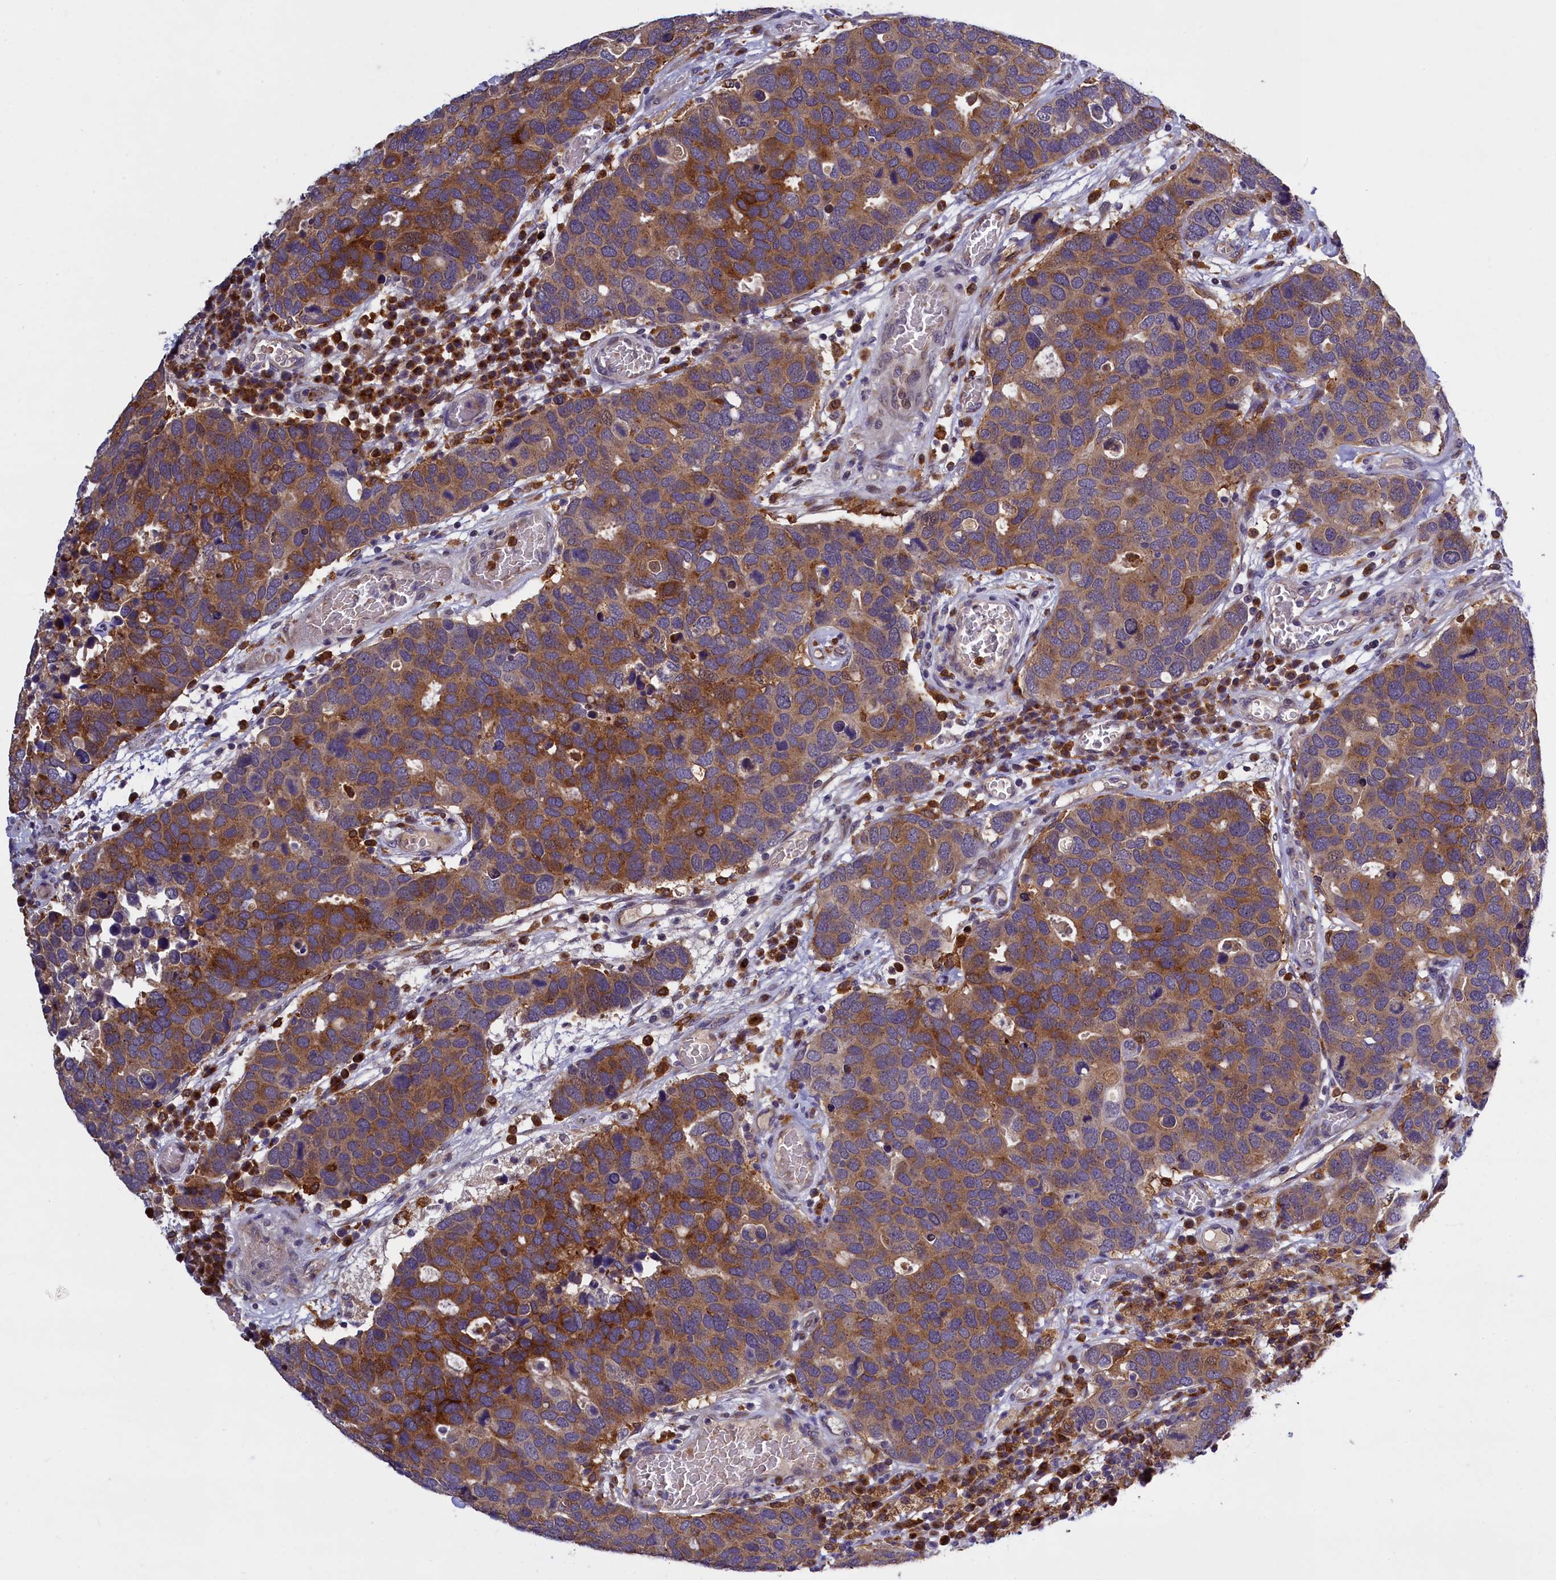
{"staining": {"intensity": "strong", "quantity": ">75%", "location": "cytoplasmic/membranous"}, "tissue": "breast cancer", "cell_type": "Tumor cells", "image_type": "cancer", "snomed": [{"axis": "morphology", "description": "Duct carcinoma"}, {"axis": "topography", "description": "Breast"}], "caption": "The micrograph exhibits immunohistochemical staining of breast cancer (infiltrating ductal carcinoma). There is strong cytoplasmic/membranous staining is seen in approximately >75% of tumor cells.", "gene": "NAIP", "patient": {"sex": "female", "age": 83}}